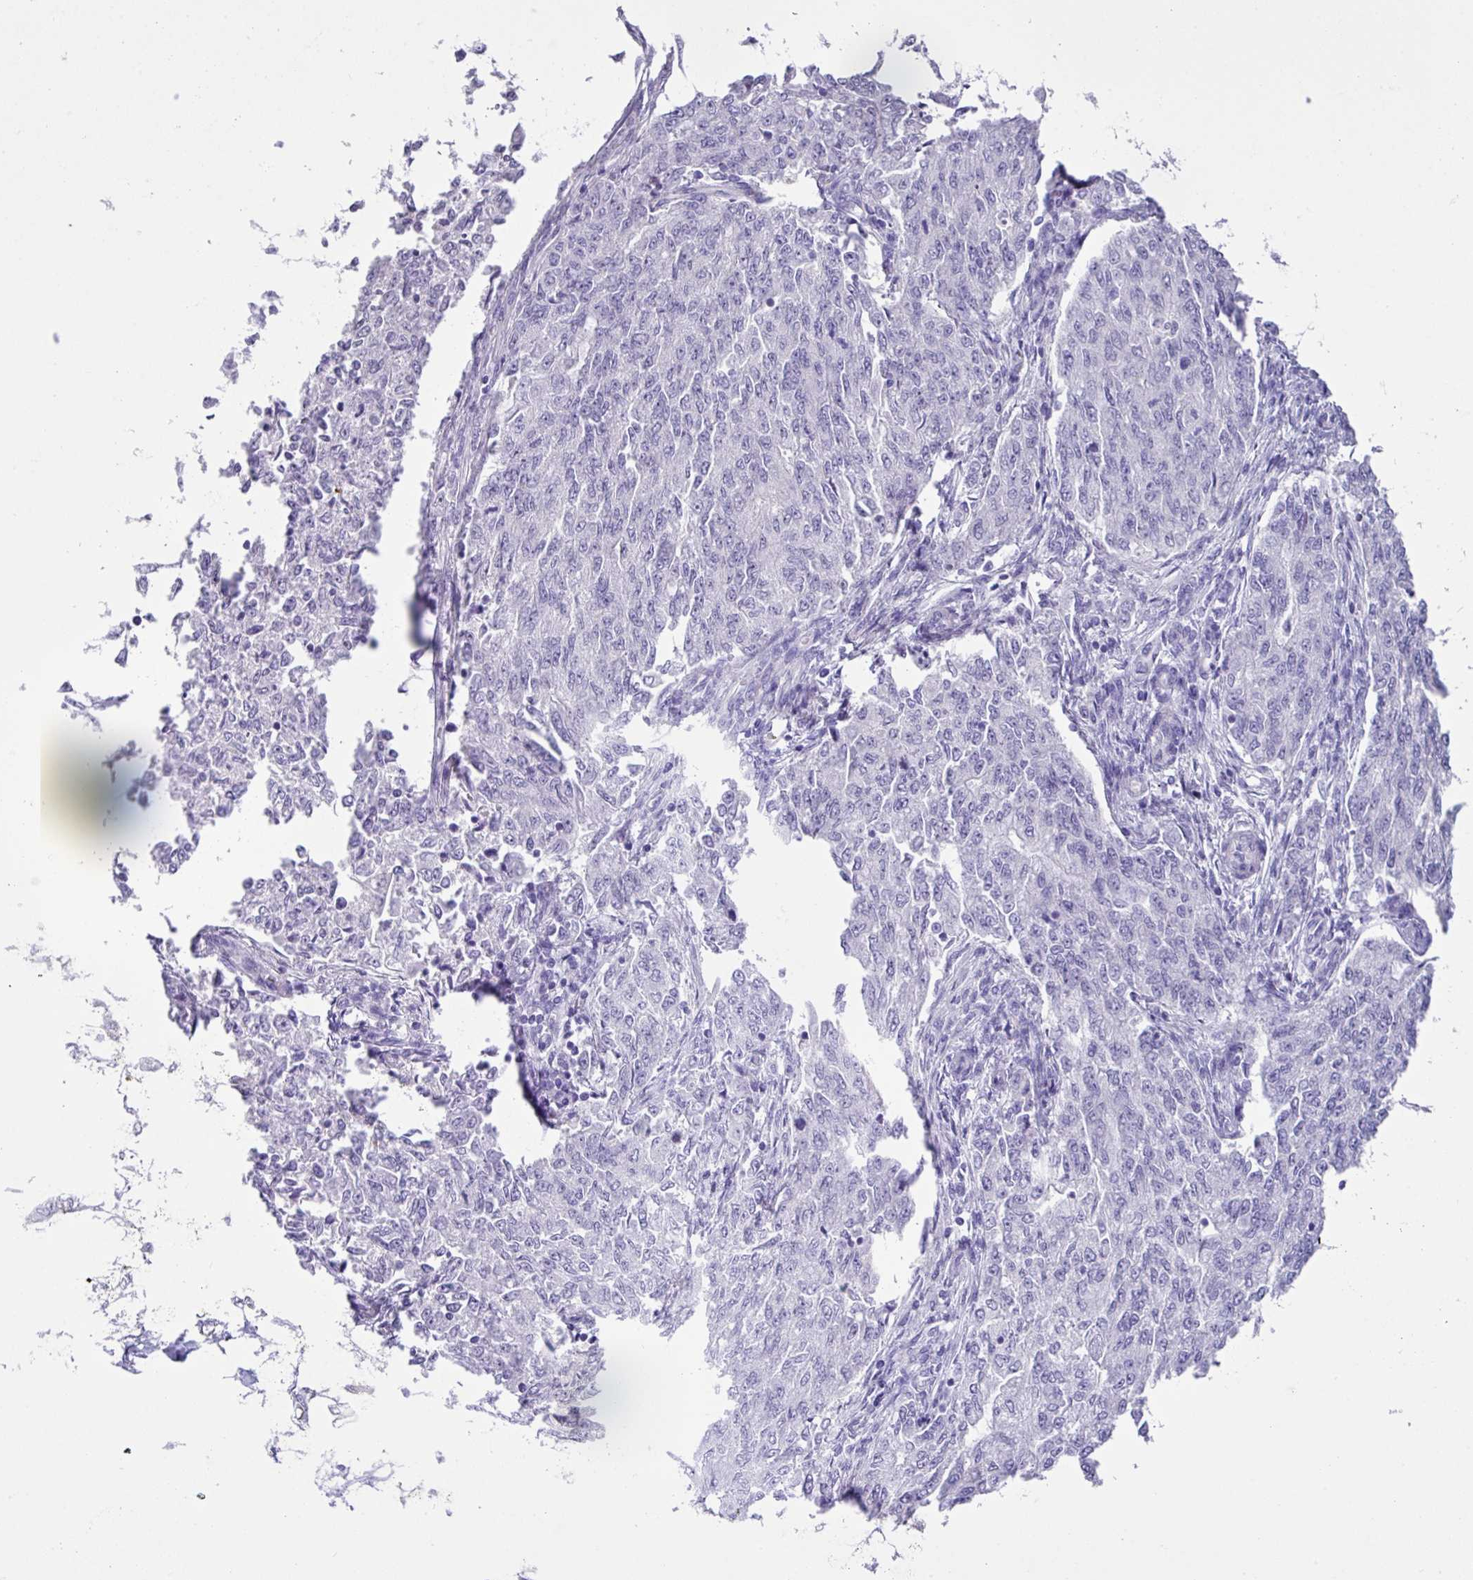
{"staining": {"intensity": "negative", "quantity": "none", "location": "none"}, "tissue": "endometrial cancer", "cell_type": "Tumor cells", "image_type": "cancer", "snomed": [{"axis": "morphology", "description": "Adenocarcinoma, NOS"}, {"axis": "topography", "description": "Endometrium"}], "caption": "Immunohistochemical staining of endometrial cancer demonstrates no significant staining in tumor cells.", "gene": "MRM2", "patient": {"sex": "female", "age": 50}}